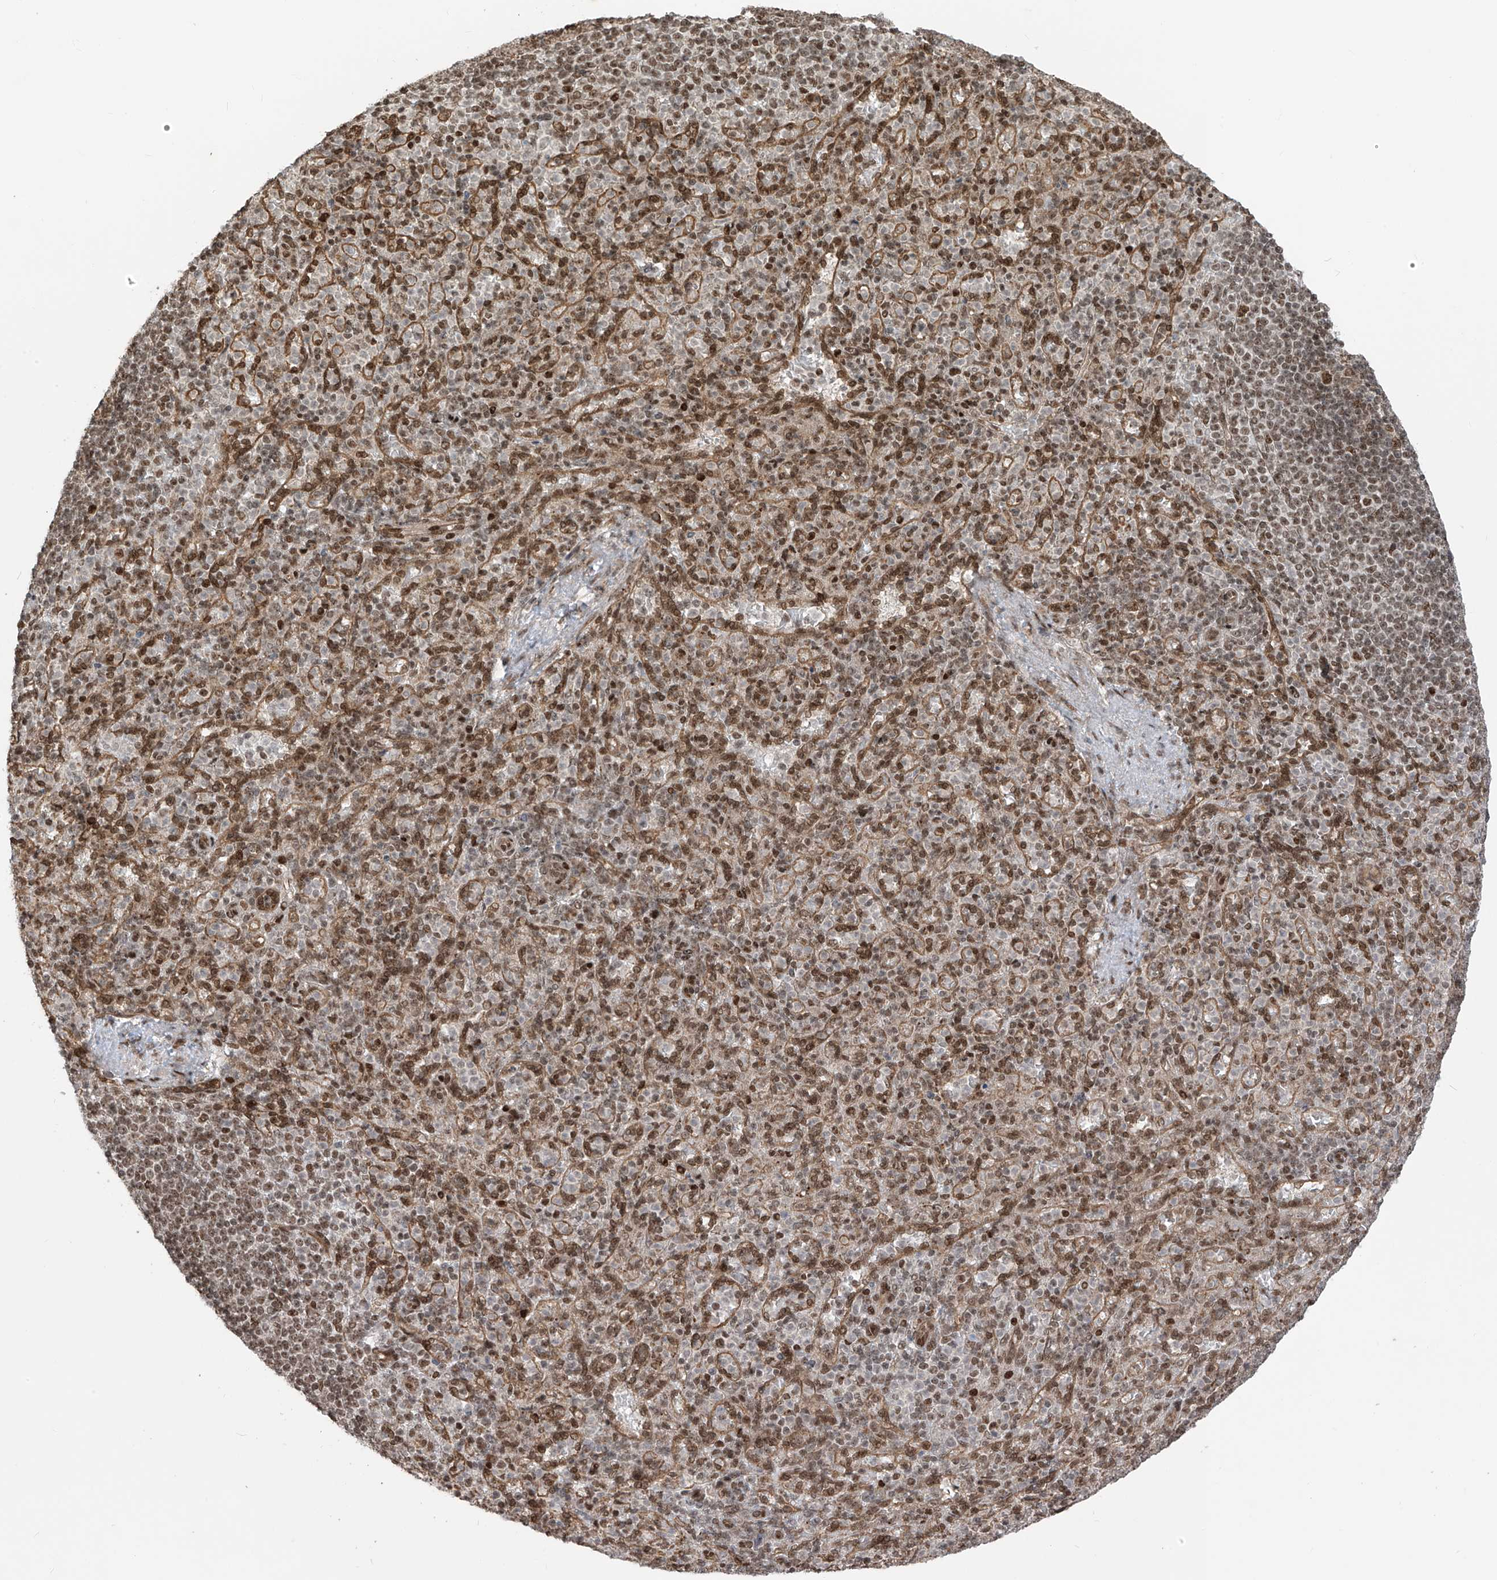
{"staining": {"intensity": "moderate", "quantity": ">75%", "location": "nuclear"}, "tissue": "spleen", "cell_type": "Cells in red pulp", "image_type": "normal", "snomed": [{"axis": "morphology", "description": "Normal tissue, NOS"}, {"axis": "topography", "description": "Spleen"}], "caption": "Immunohistochemical staining of benign spleen demonstrates moderate nuclear protein positivity in approximately >75% of cells in red pulp. The staining is performed using DAB (3,3'-diaminobenzidine) brown chromogen to label protein expression. The nuclei are counter-stained blue using hematoxylin.", "gene": "ARHGEF3", "patient": {"sex": "female", "age": 74}}